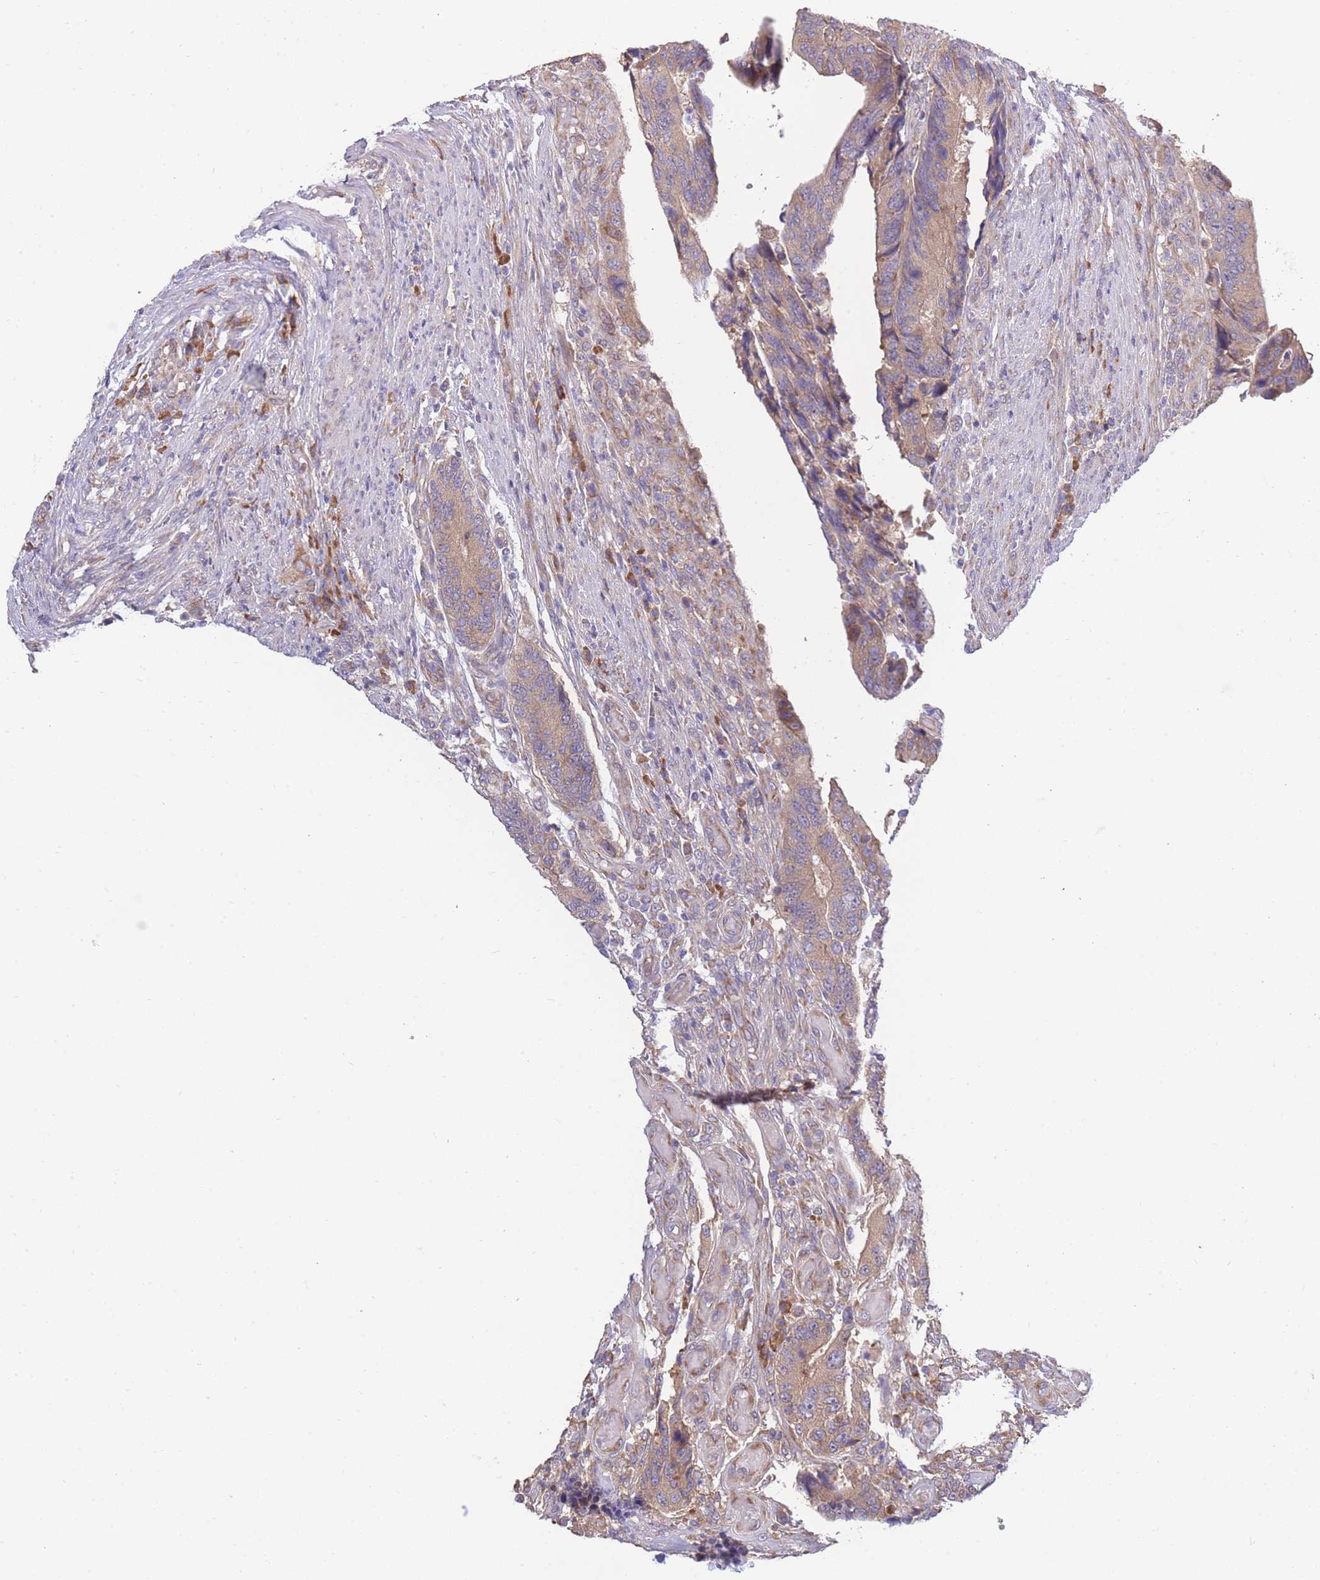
{"staining": {"intensity": "weak", "quantity": ">75%", "location": "cytoplasmic/membranous"}, "tissue": "colorectal cancer", "cell_type": "Tumor cells", "image_type": "cancer", "snomed": [{"axis": "morphology", "description": "Adenocarcinoma, NOS"}, {"axis": "topography", "description": "Colon"}], "caption": "Adenocarcinoma (colorectal) stained with DAB immunohistochemistry (IHC) reveals low levels of weak cytoplasmic/membranous staining in about >75% of tumor cells. (brown staining indicates protein expression, while blue staining denotes nuclei).", "gene": "BEX1", "patient": {"sex": "male", "age": 87}}